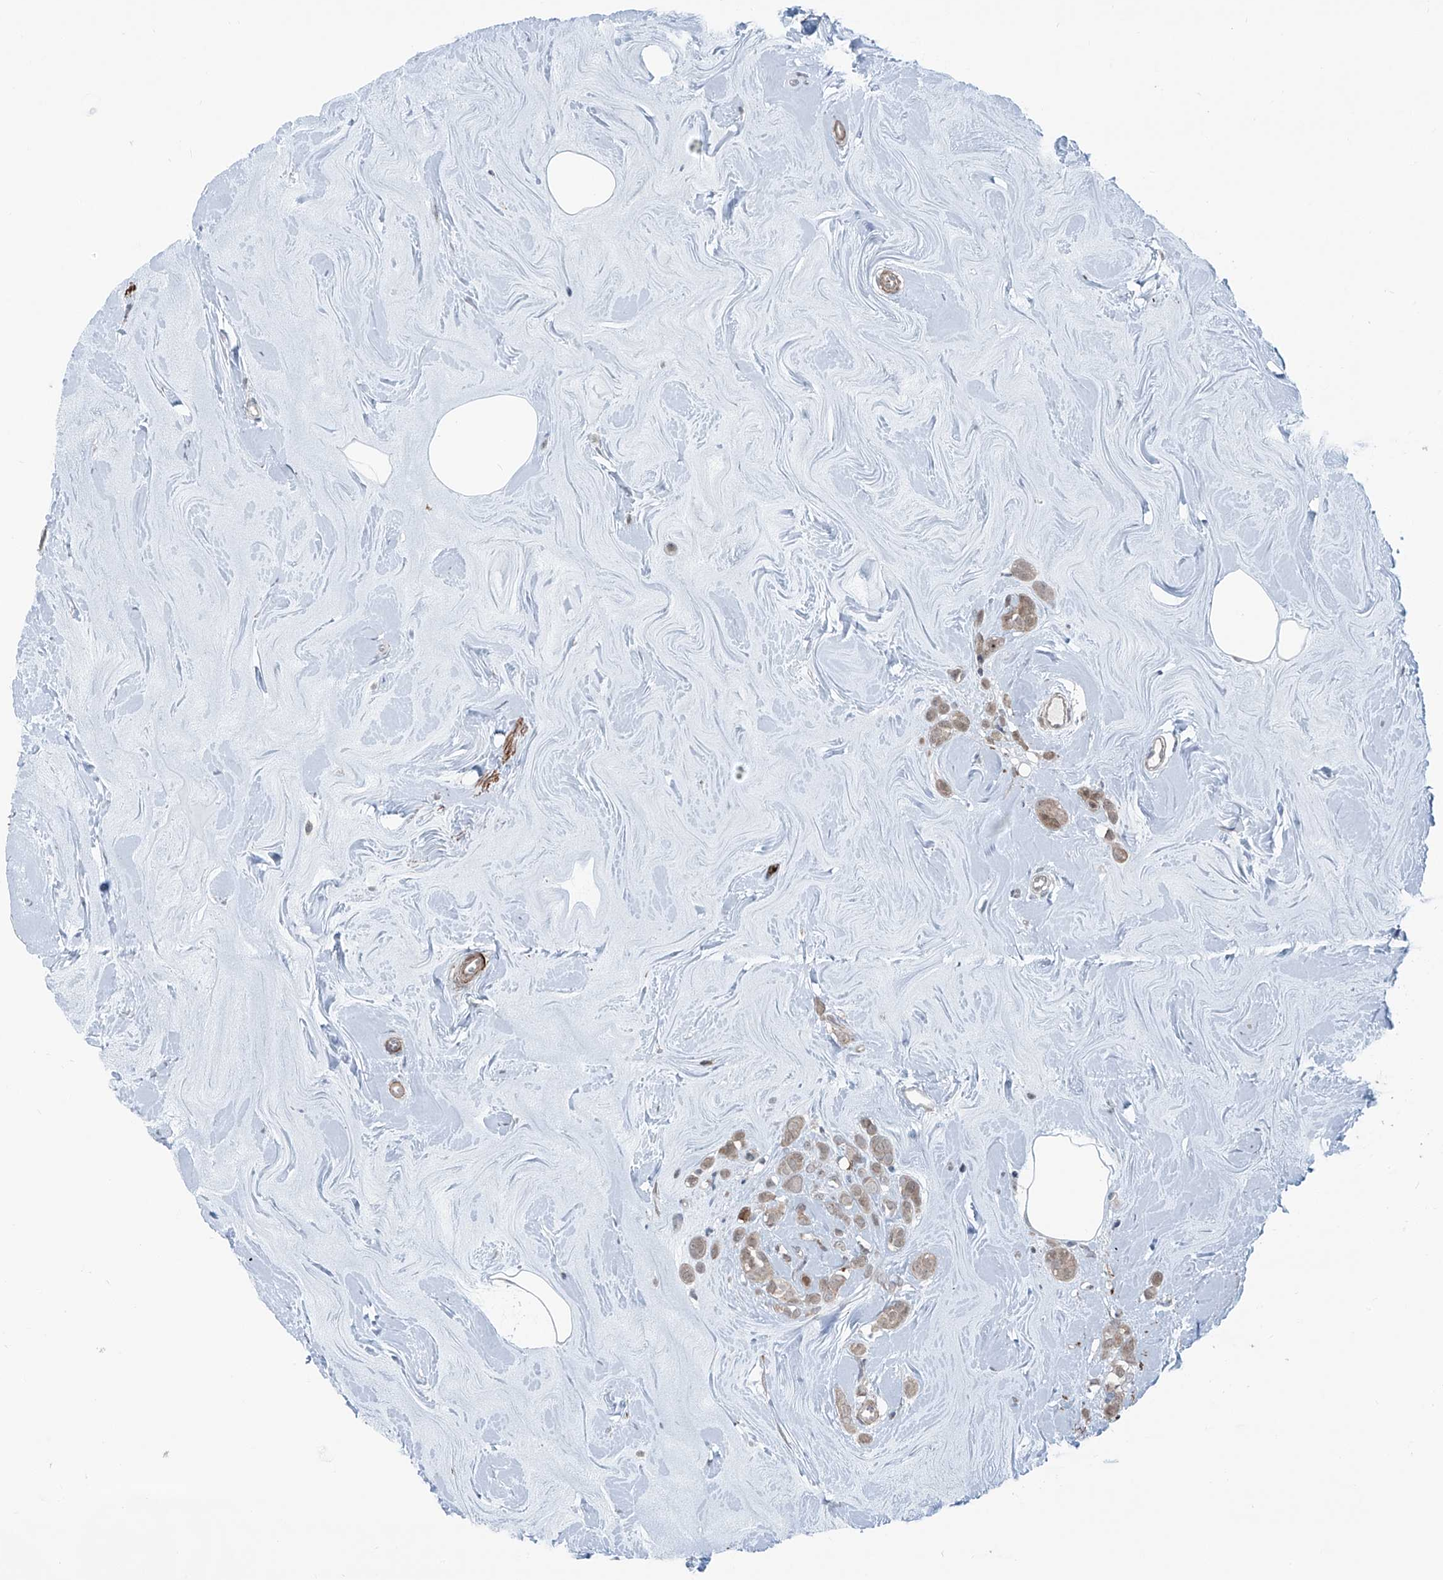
{"staining": {"intensity": "weak", "quantity": ">75%", "location": "cytoplasmic/membranous"}, "tissue": "breast cancer", "cell_type": "Tumor cells", "image_type": "cancer", "snomed": [{"axis": "morphology", "description": "Lobular carcinoma"}, {"axis": "topography", "description": "Breast"}], "caption": "Protein expression analysis of human lobular carcinoma (breast) reveals weak cytoplasmic/membranous positivity in about >75% of tumor cells.", "gene": "HSPB11", "patient": {"sex": "female", "age": 47}}